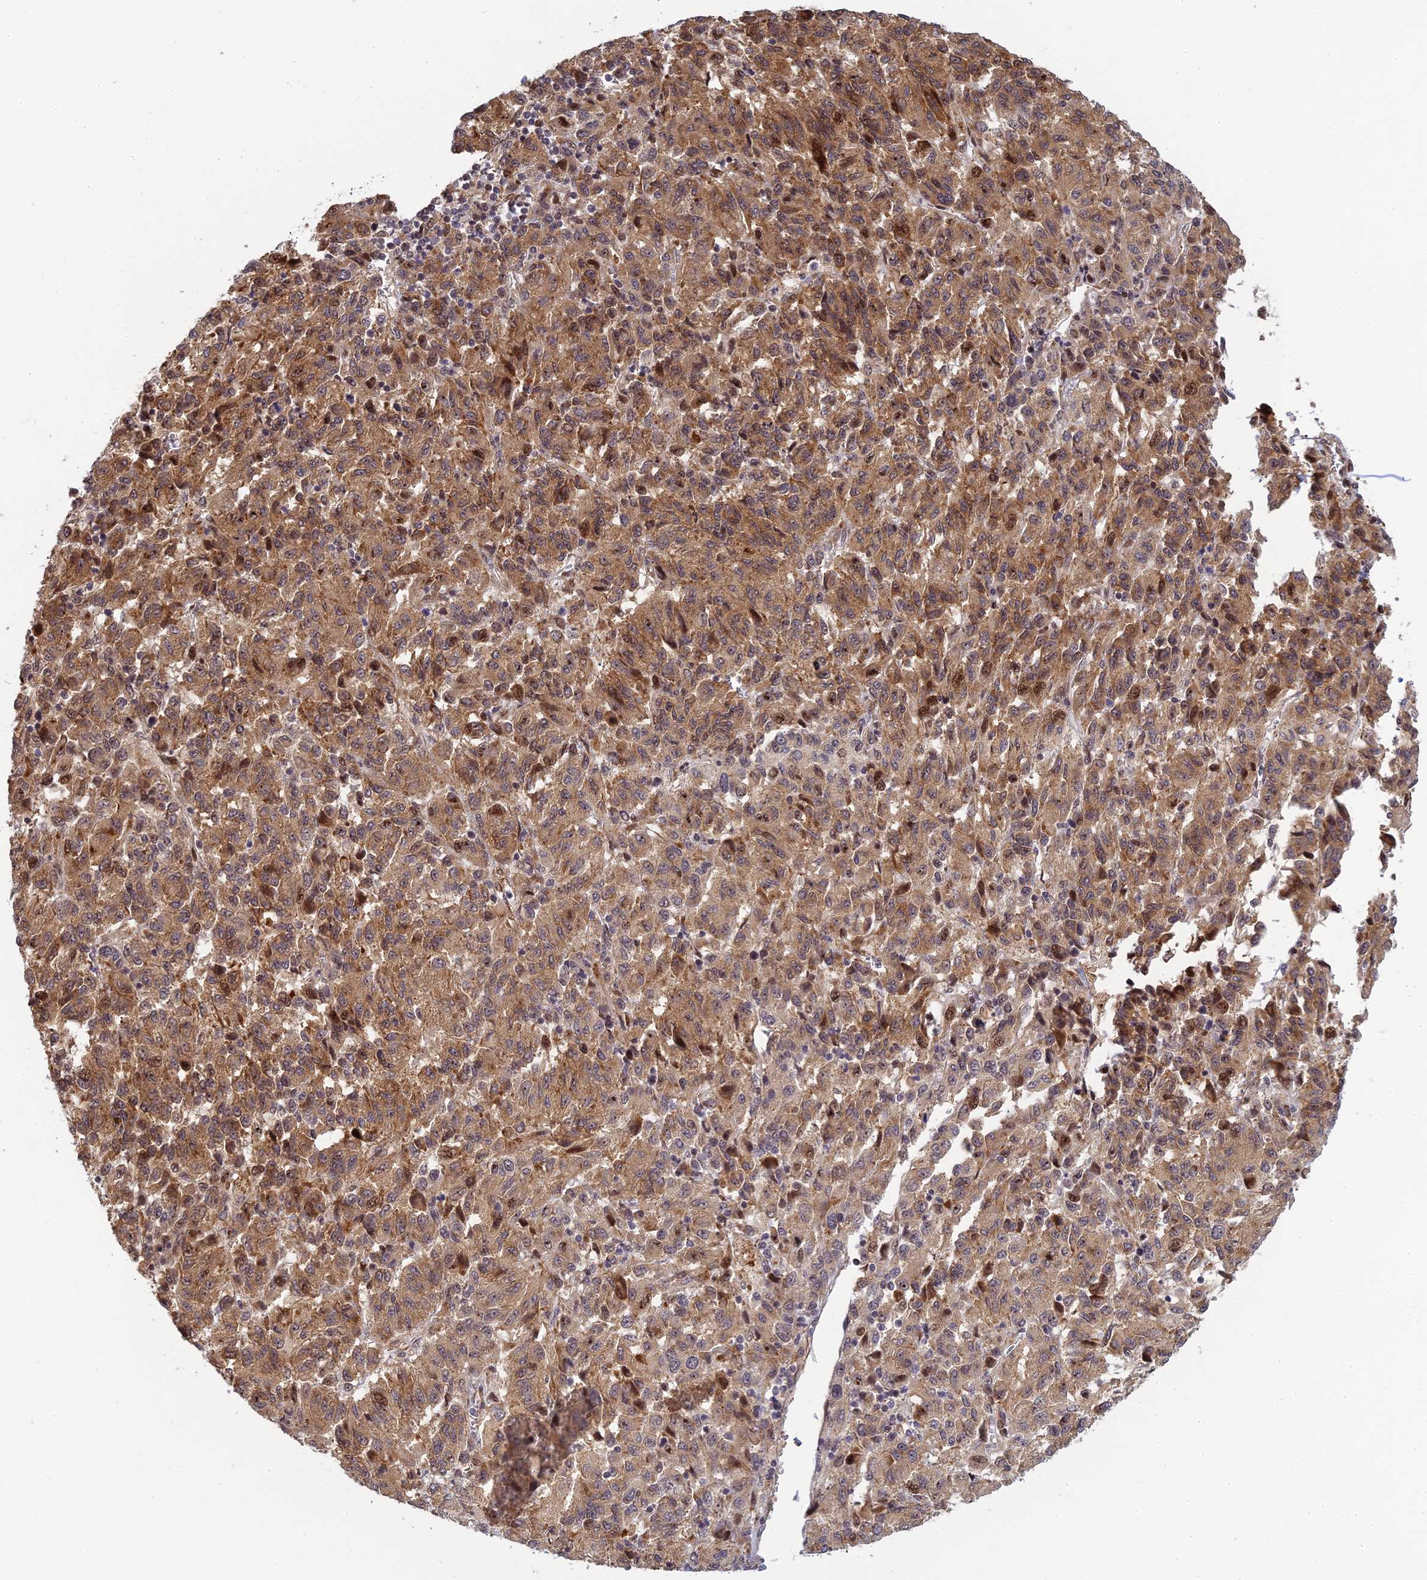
{"staining": {"intensity": "moderate", "quantity": ">75%", "location": "cytoplasmic/membranous,nuclear"}, "tissue": "melanoma", "cell_type": "Tumor cells", "image_type": "cancer", "snomed": [{"axis": "morphology", "description": "Malignant melanoma, Metastatic site"}, {"axis": "topography", "description": "Lung"}], "caption": "Moderate cytoplasmic/membranous and nuclear protein staining is seen in approximately >75% of tumor cells in malignant melanoma (metastatic site).", "gene": "UFSP2", "patient": {"sex": "male", "age": 64}}